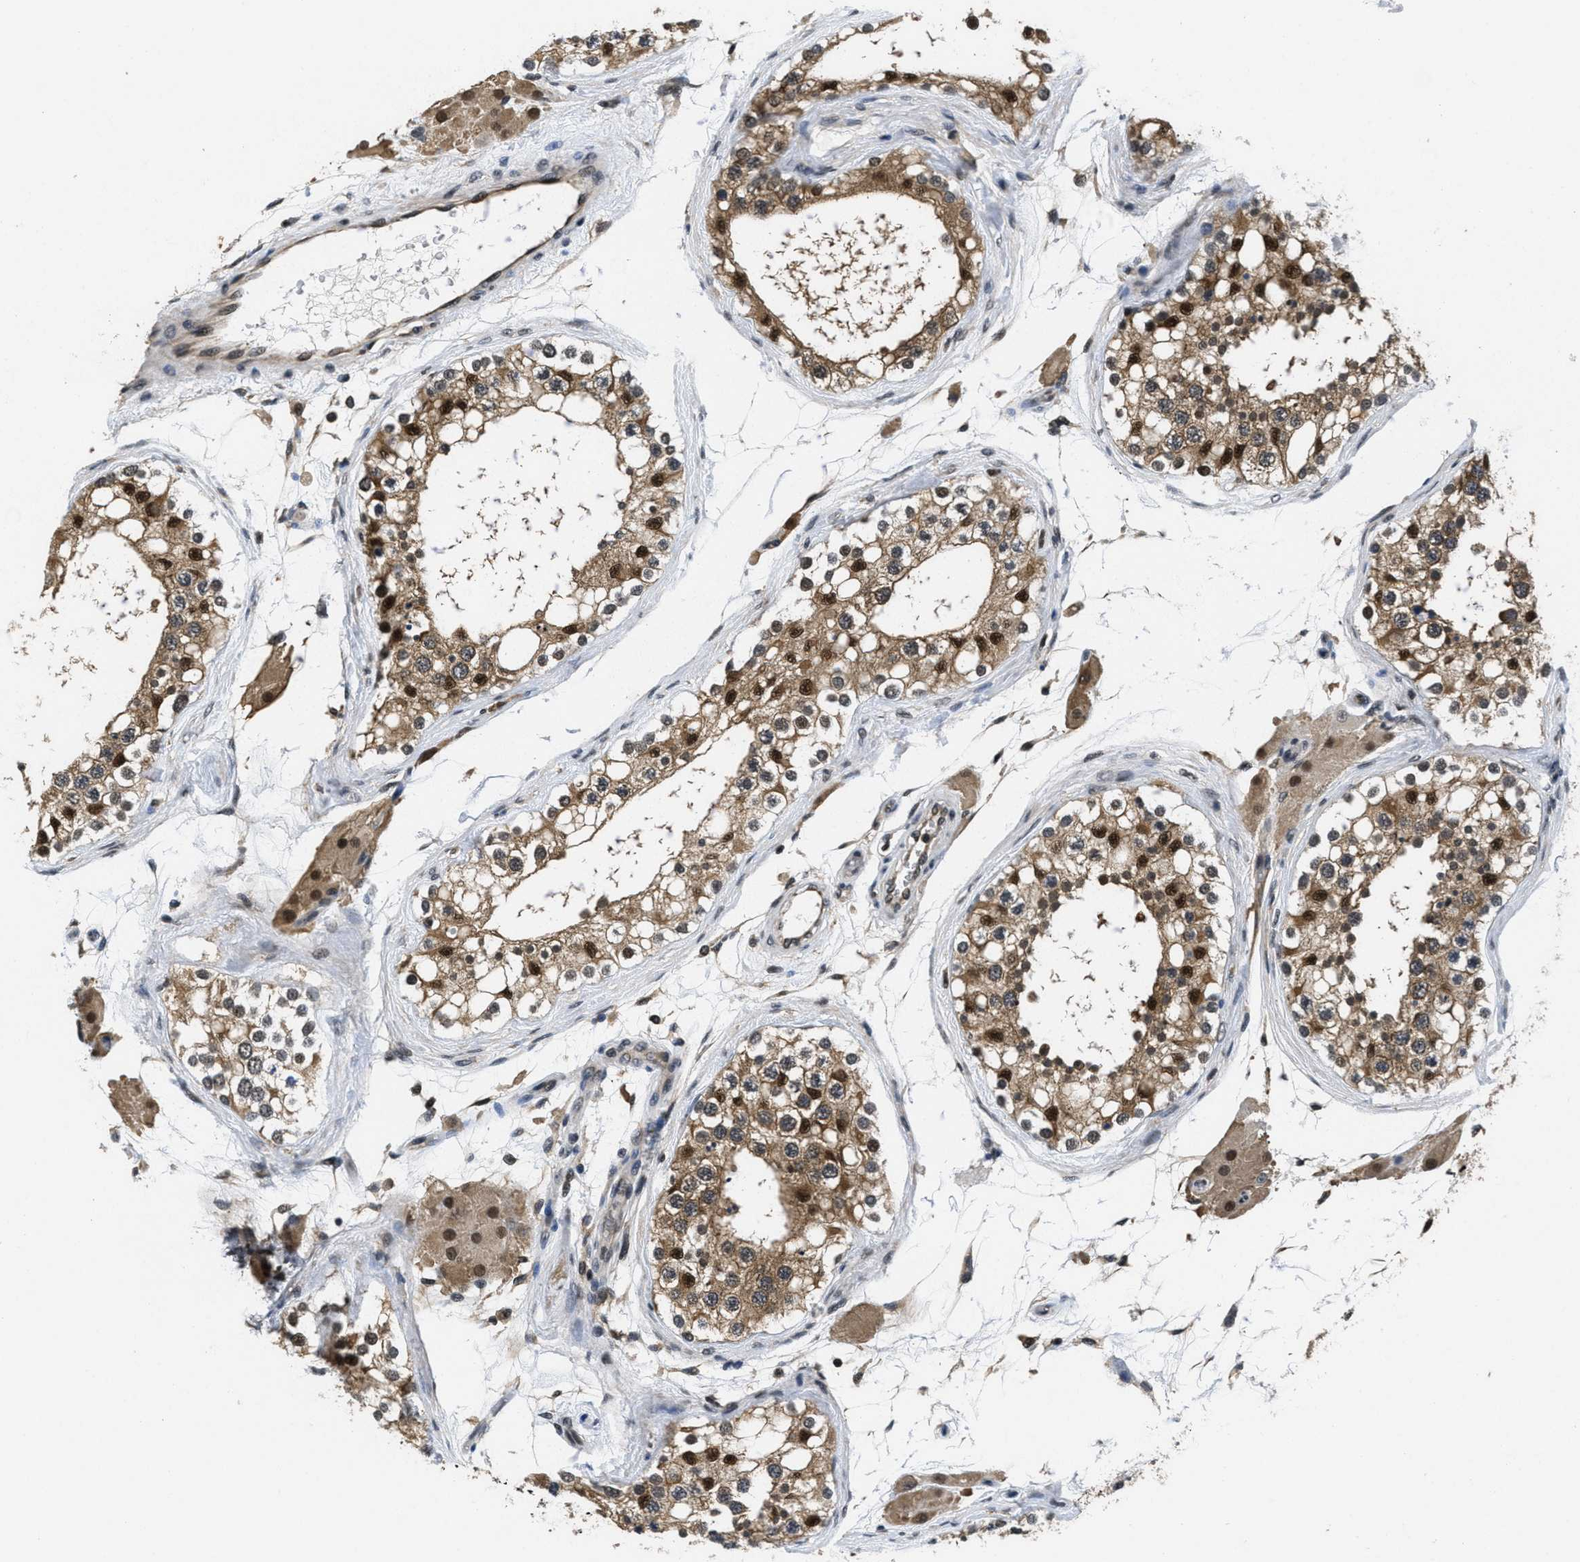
{"staining": {"intensity": "strong", "quantity": ">75%", "location": "cytoplasmic/membranous,nuclear"}, "tissue": "testis", "cell_type": "Cells in seminiferous ducts", "image_type": "normal", "snomed": [{"axis": "morphology", "description": "Normal tissue, NOS"}, {"axis": "topography", "description": "Testis"}], "caption": "An image of testis stained for a protein exhibits strong cytoplasmic/membranous,nuclear brown staining in cells in seminiferous ducts. The staining was performed using DAB (3,3'-diaminobenzidine) to visualize the protein expression in brown, while the nuclei were stained in blue with hematoxylin (Magnification: 20x).", "gene": "CUL4B", "patient": {"sex": "male", "age": 68}}